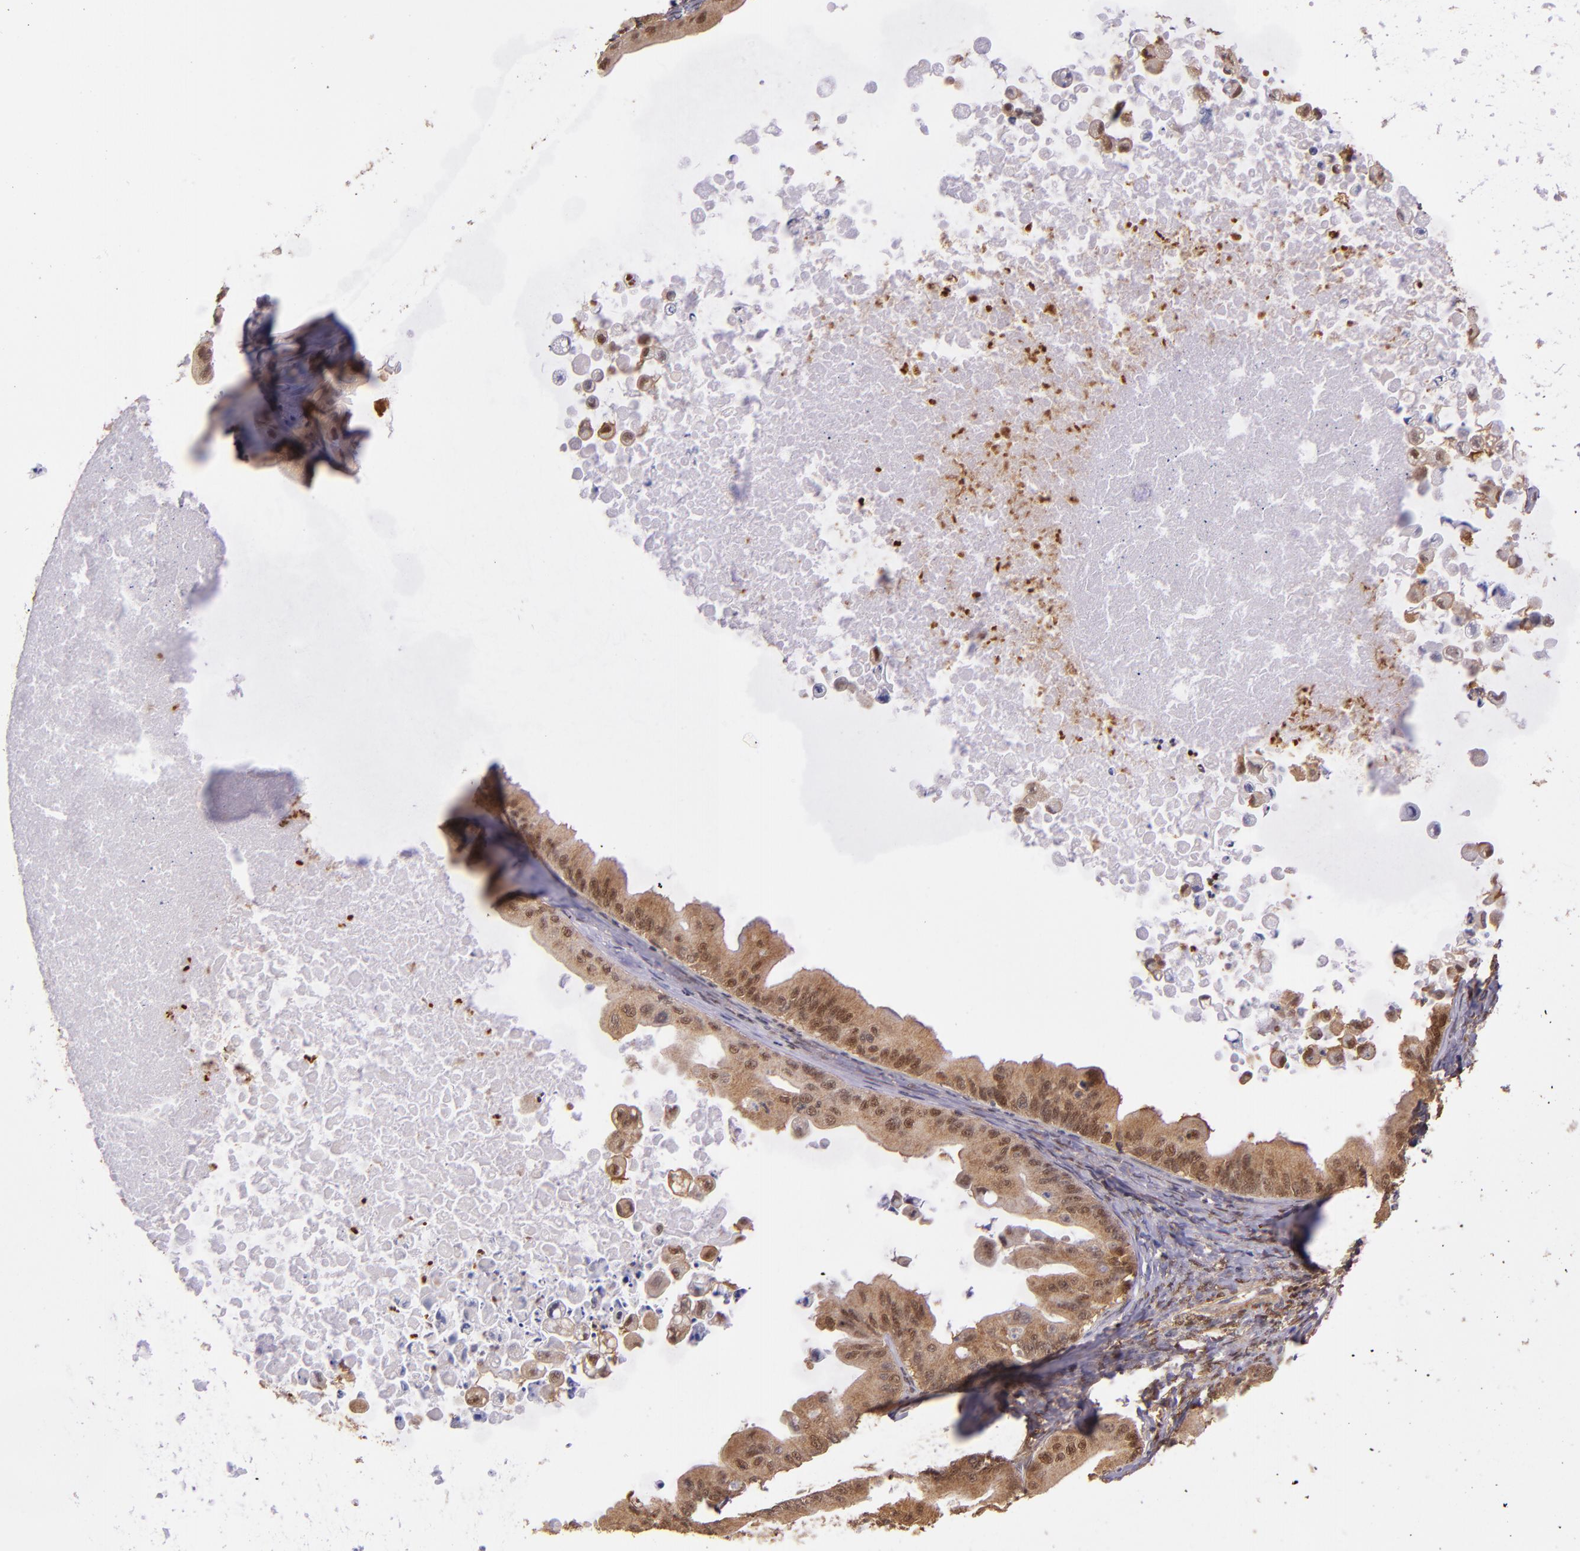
{"staining": {"intensity": "strong", "quantity": ">75%", "location": "cytoplasmic/membranous,nuclear"}, "tissue": "ovarian cancer", "cell_type": "Tumor cells", "image_type": "cancer", "snomed": [{"axis": "morphology", "description": "Cystadenocarcinoma, mucinous, NOS"}, {"axis": "topography", "description": "Ovary"}], "caption": "A high amount of strong cytoplasmic/membranous and nuclear staining is identified in approximately >75% of tumor cells in ovarian mucinous cystadenocarcinoma tissue.", "gene": "STAT6", "patient": {"sex": "female", "age": 37}}